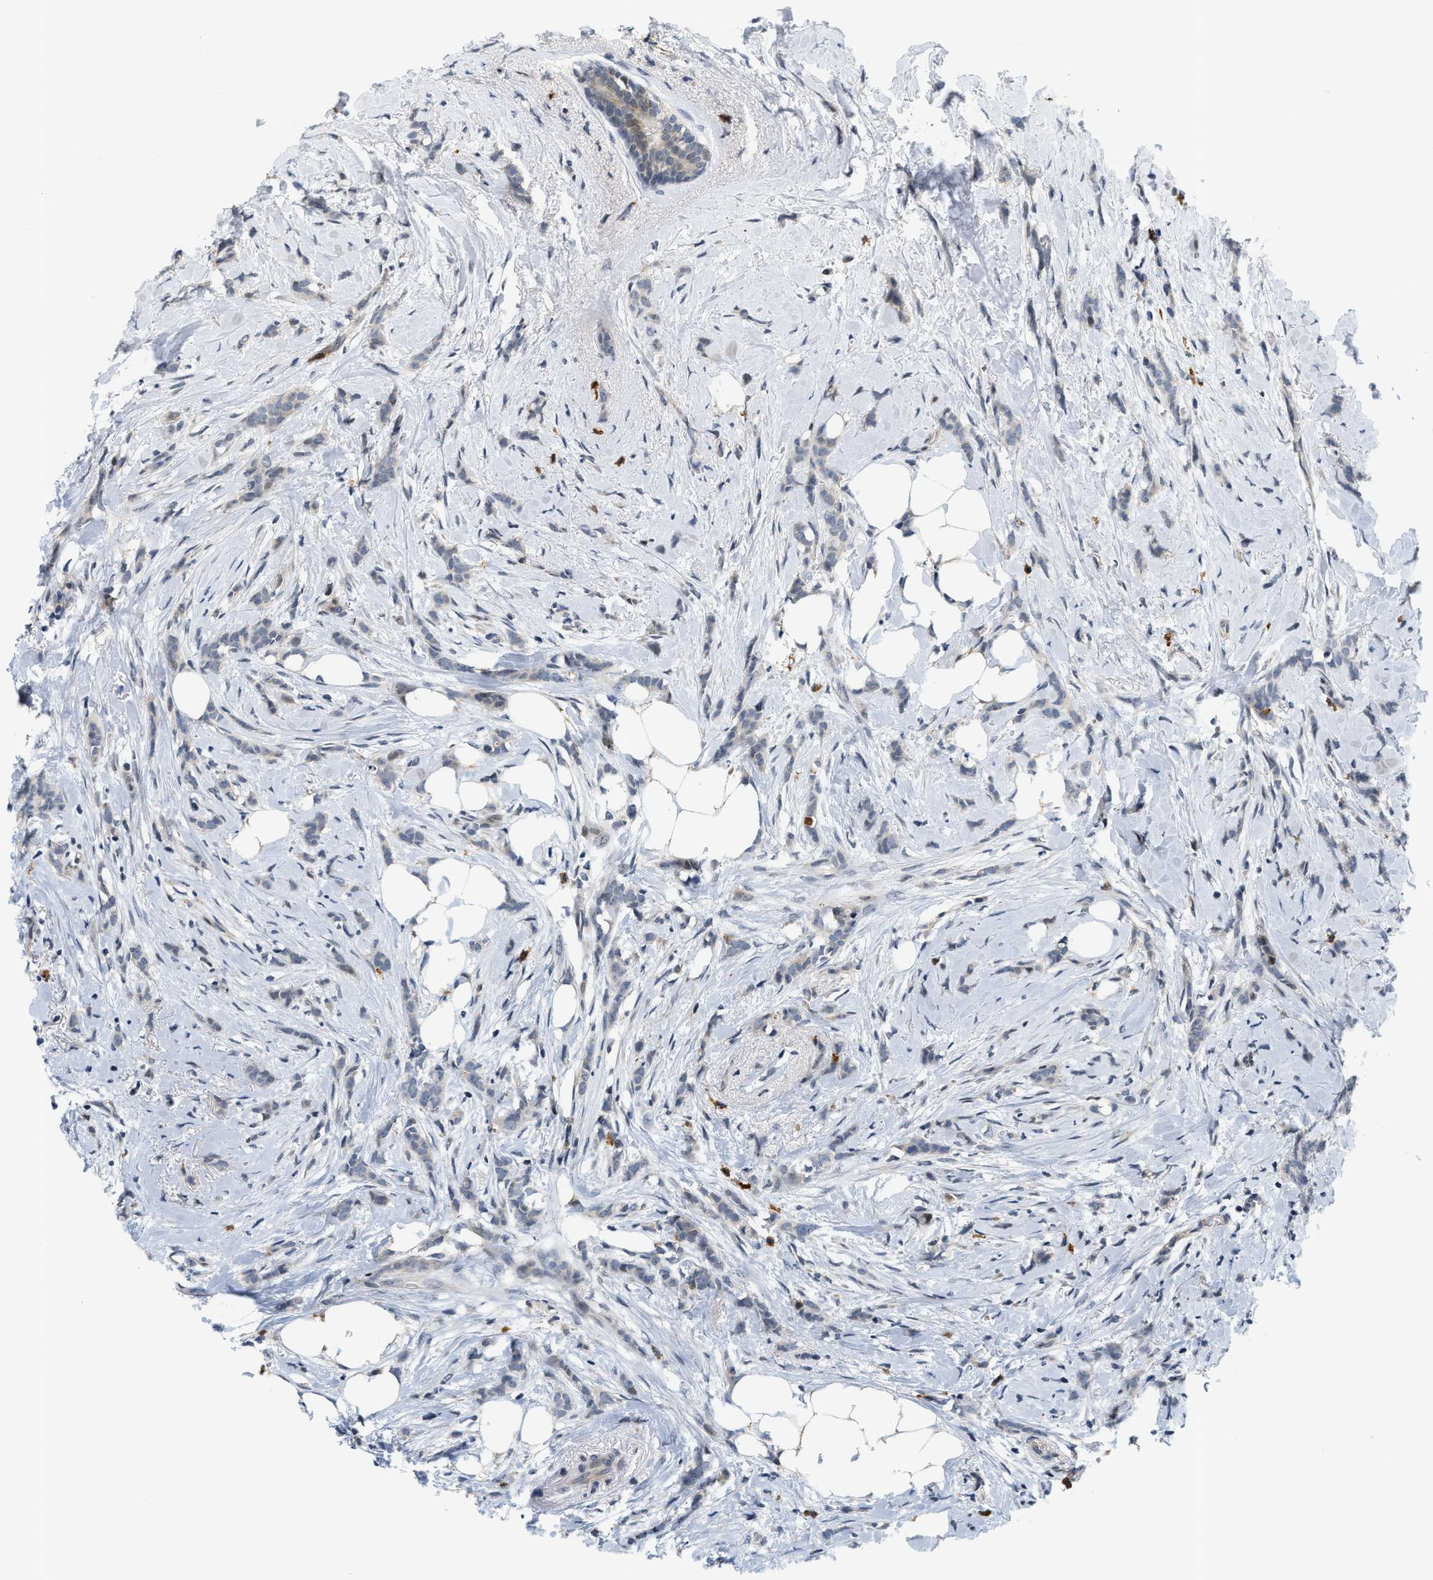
{"staining": {"intensity": "weak", "quantity": "<25%", "location": "cytoplasmic/membranous"}, "tissue": "breast cancer", "cell_type": "Tumor cells", "image_type": "cancer", "snomed": [{"axis": "morphology", "description": "Lobular carcinoma, in situ"}, {"axis": "morphology", "description": "Lobular carcinoma"}, {"axis": "topography", "description": "Breast"}], "caption": "The image reveals no staining of tumor cells in breast lobular carcinoma. (Brightfield microscopy of DAB immunohistochemistry at high magnification).", "gene": "KMT2A", "patient": {"sex": "female", "age": 41}}